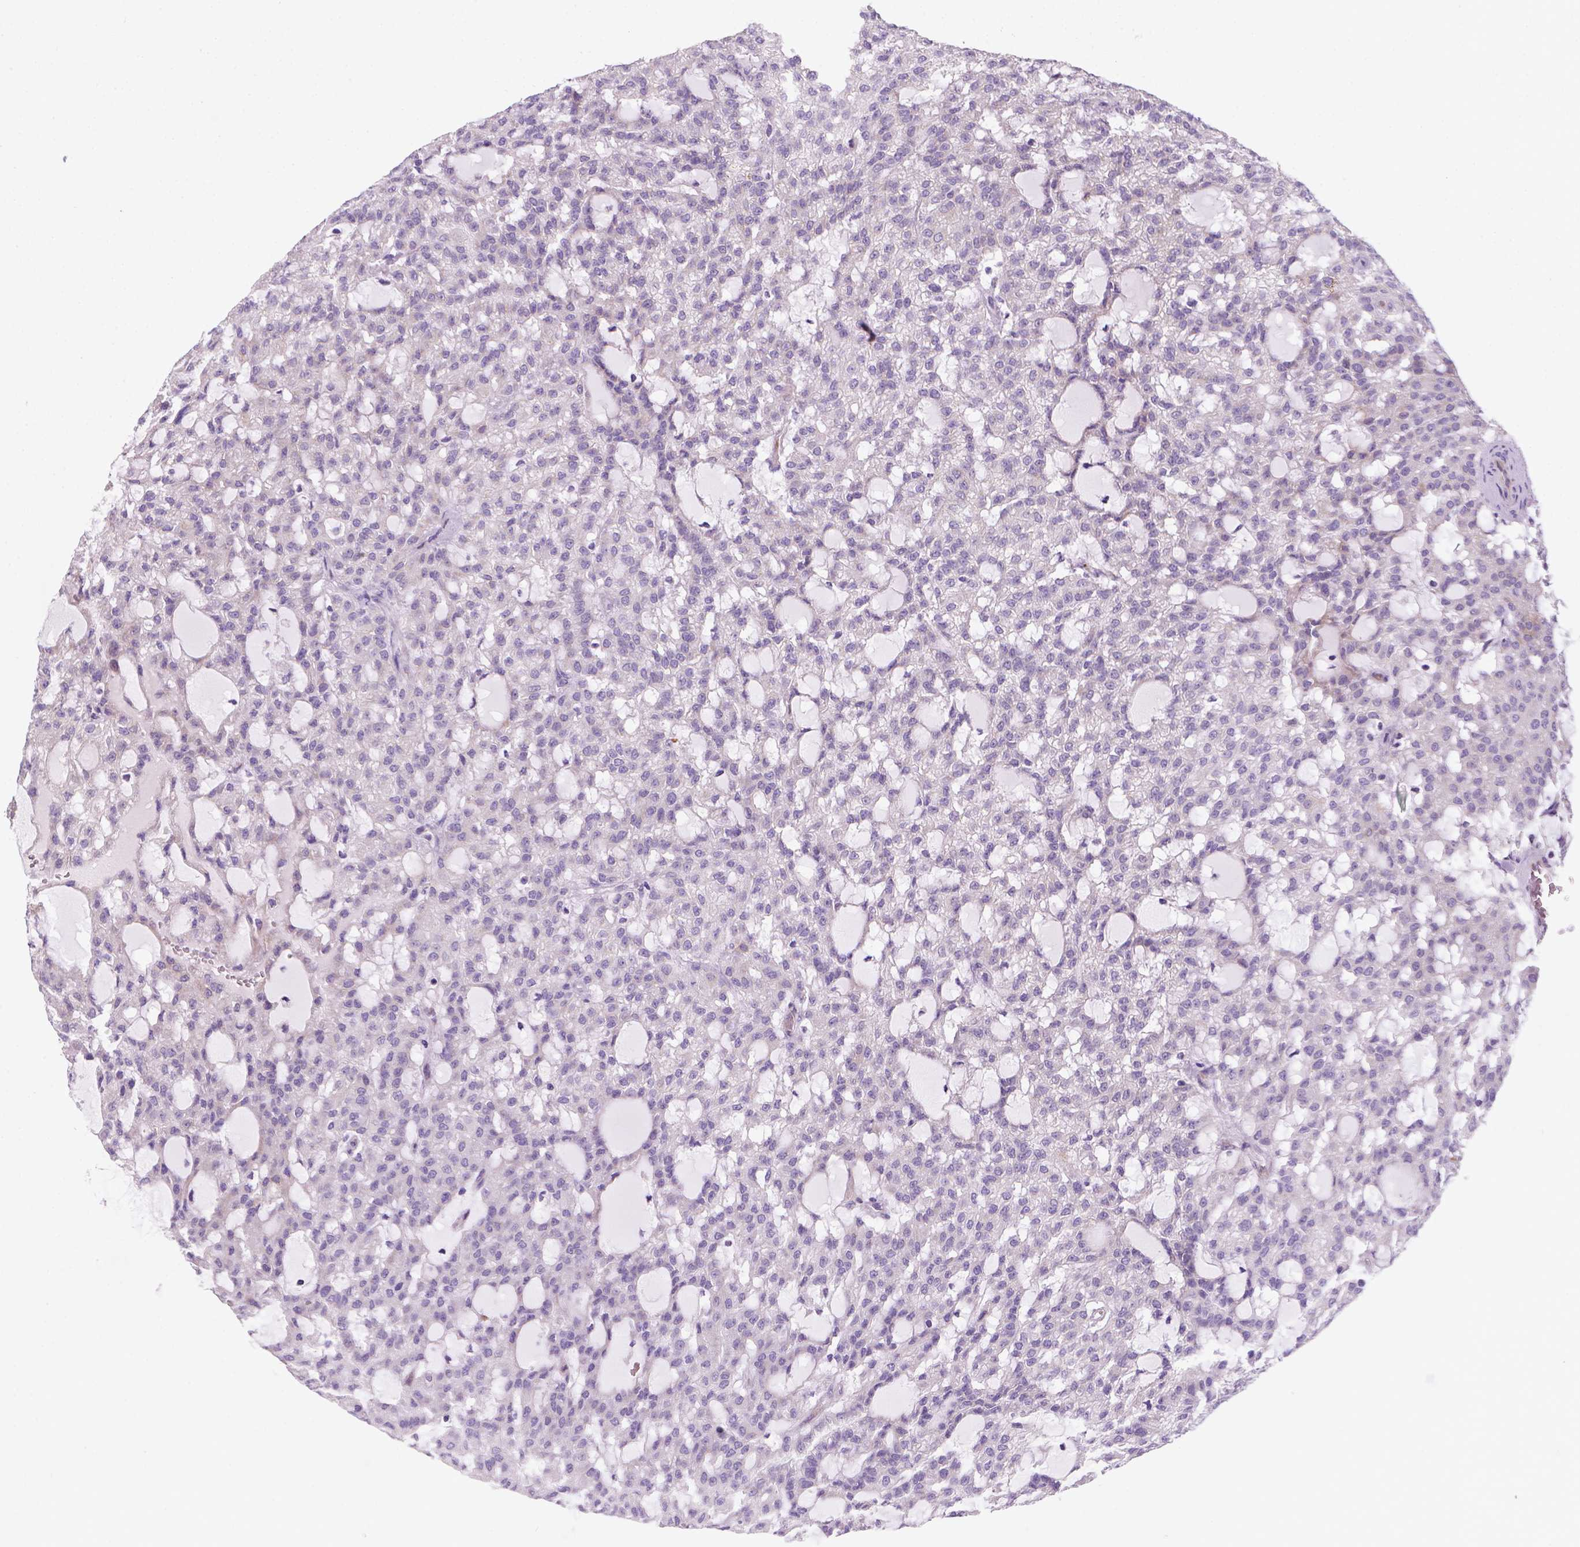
{"staining": {"intensity": "negative", "quantity": "none", "location": "none"}, "tissue": "renal cancer", "cell_type": "Tumor cells", "image_type": "cancer", "snomed": [{"axis": "morphology", "description": "Adenocarcinoma, NOS"}, {"axis": "topography", "description": "Kidney"}], "caption": "This is a photomicrograph of immunohistochemistry (IHC) staining of renal adenocarcinoma, which shows no expression in tumor cells. (DAB immunohistochemistry with hematoxylin counter stain).", "gene": "CES2", "patient": {"sex": "male", "age": 63}}